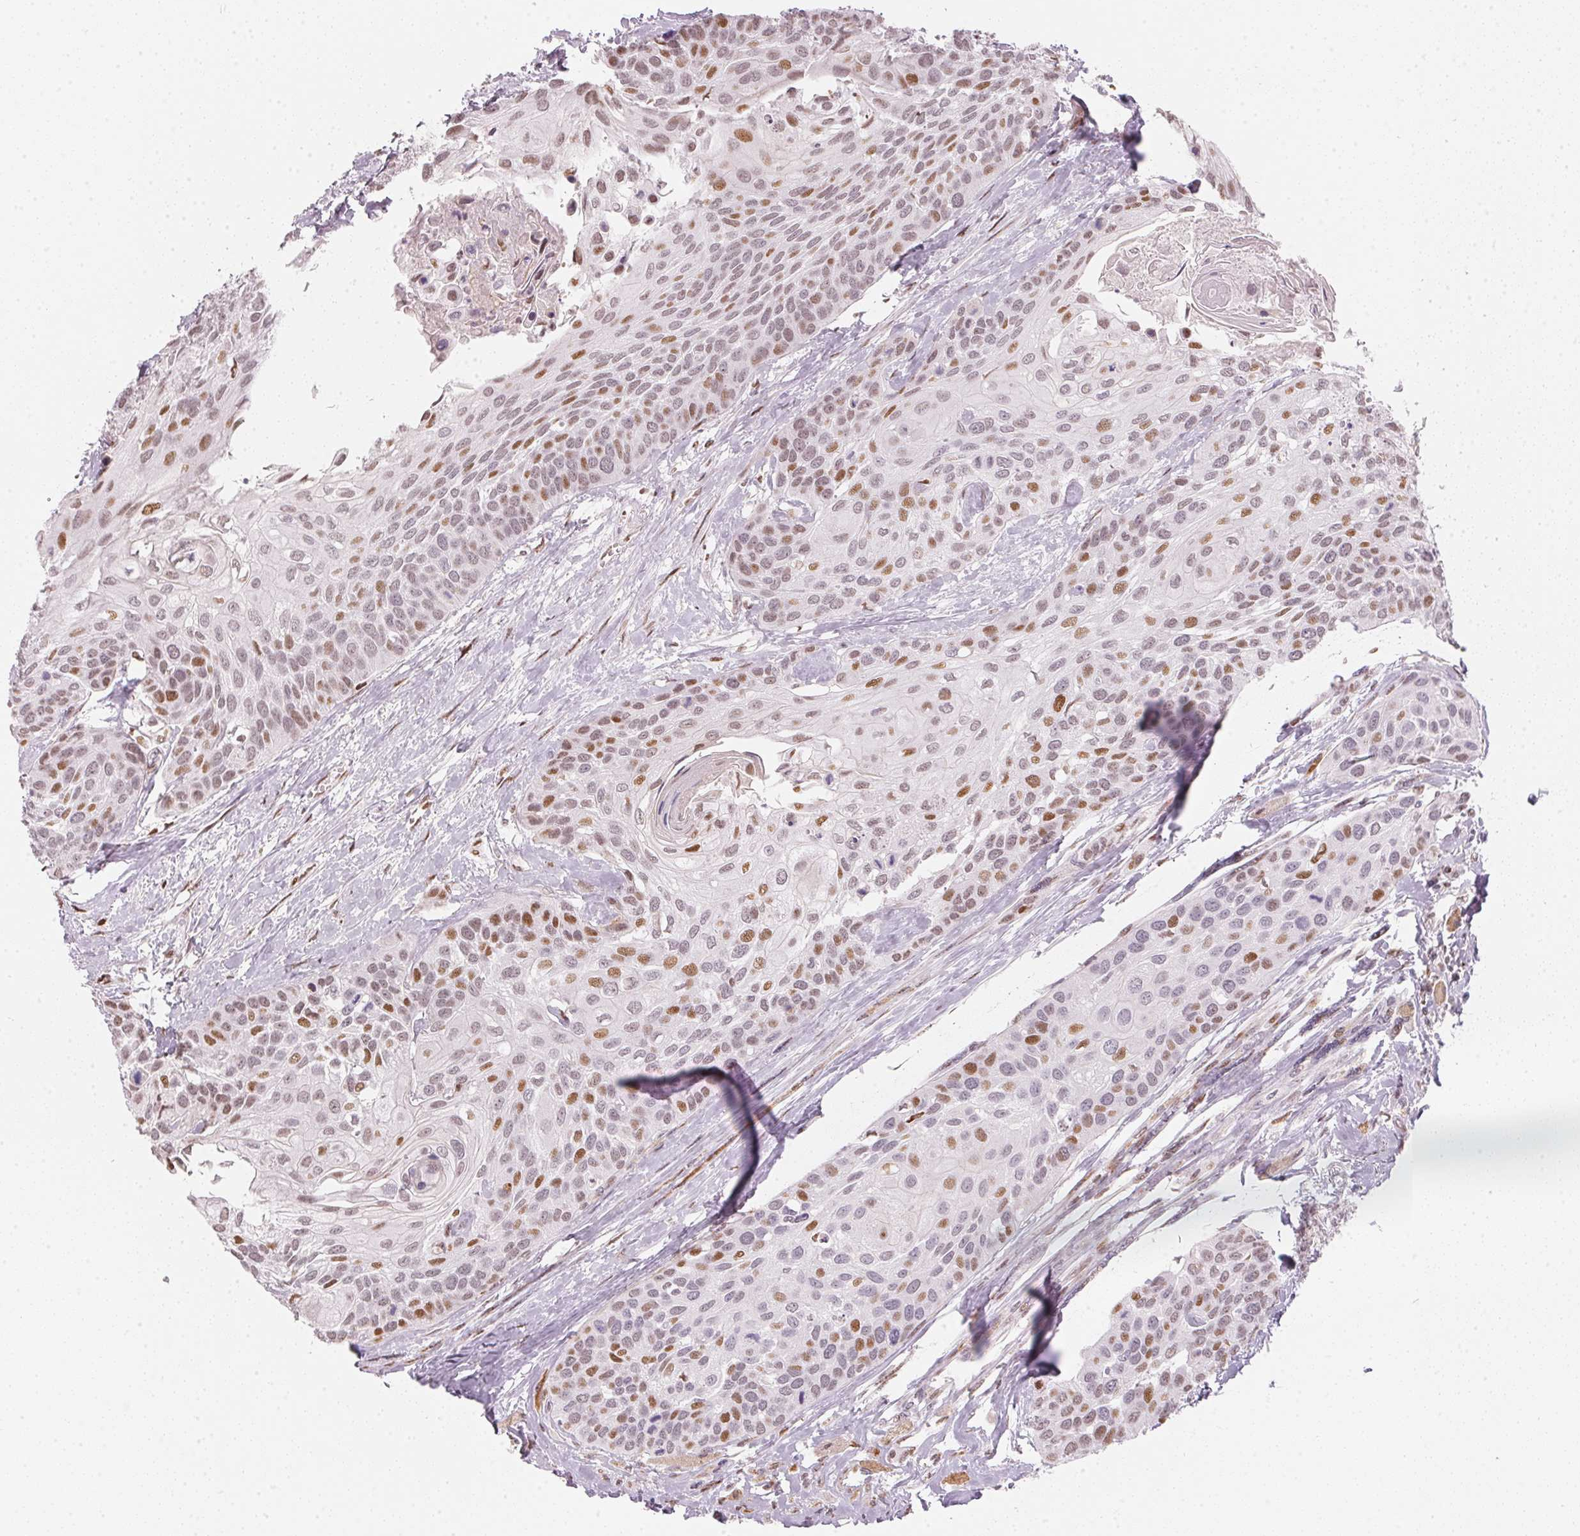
{"staining": {"intensity": "moderate", "quantity": "25%-75%", "location": "nuclear"}, "tissue": "head and neck cancer", "cell_type": "Tumor cells", "image_type": "cancer", "snomed": [{"axis": "morphology", "description": "Squamous cell carcinoma, NOS"}, {"axis": "topography", "description": "Head-Neck"}], "caption": "Approximately 25%-75% of tumor cells in head and neck squamous cell carcinoma demonstrate moderate nuclear protein positivity as visualized by brown immunohistochemical staining.", "gene": "KAT6A", "patient": {"sex": "female", "age": 50}}